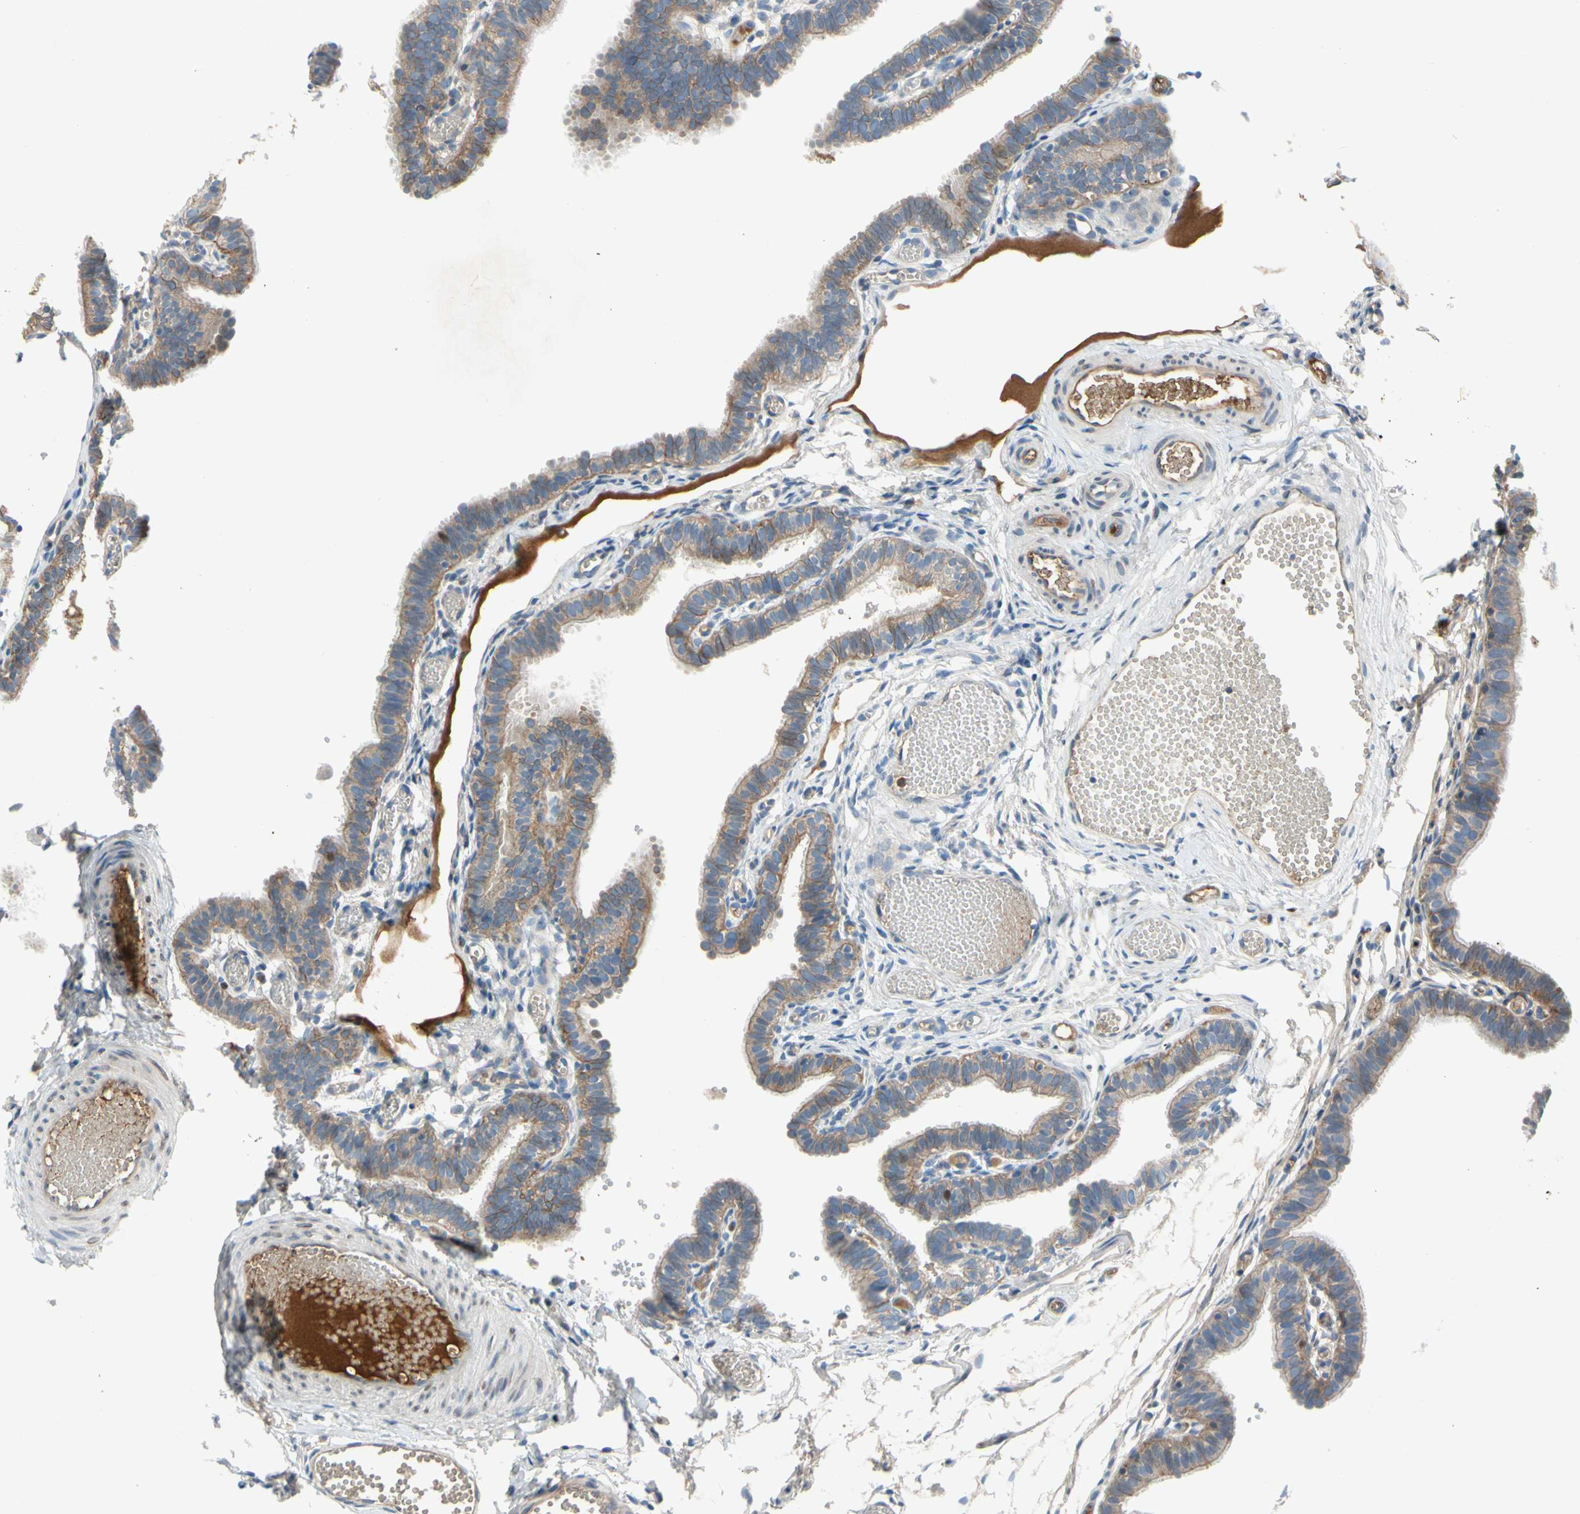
{"staining": {"intensity": "moderate", "quantity": "<25%", "location": "cytoplasmic/membranous"}, "tissue": "fallopian tube", "cell_type": "Glandular cells", "image_type": "normal", "snomed": [{"axis": "morphology", "description": "Normal tissue, NOS"}, {"axis": "topography", "description": "Fallopian tube"}, {"axis": "topography", "description": "Placenta"}], "caption": "An image of fallopian tube stained for a protein displays moderate cytoplasmic/membranous brown staining in glandular cells. (brown staining indicates protein expression, while blue staining denotes nuclei).", "gene": "HJURP", "patient": {"sex": "female", "age": 34}}